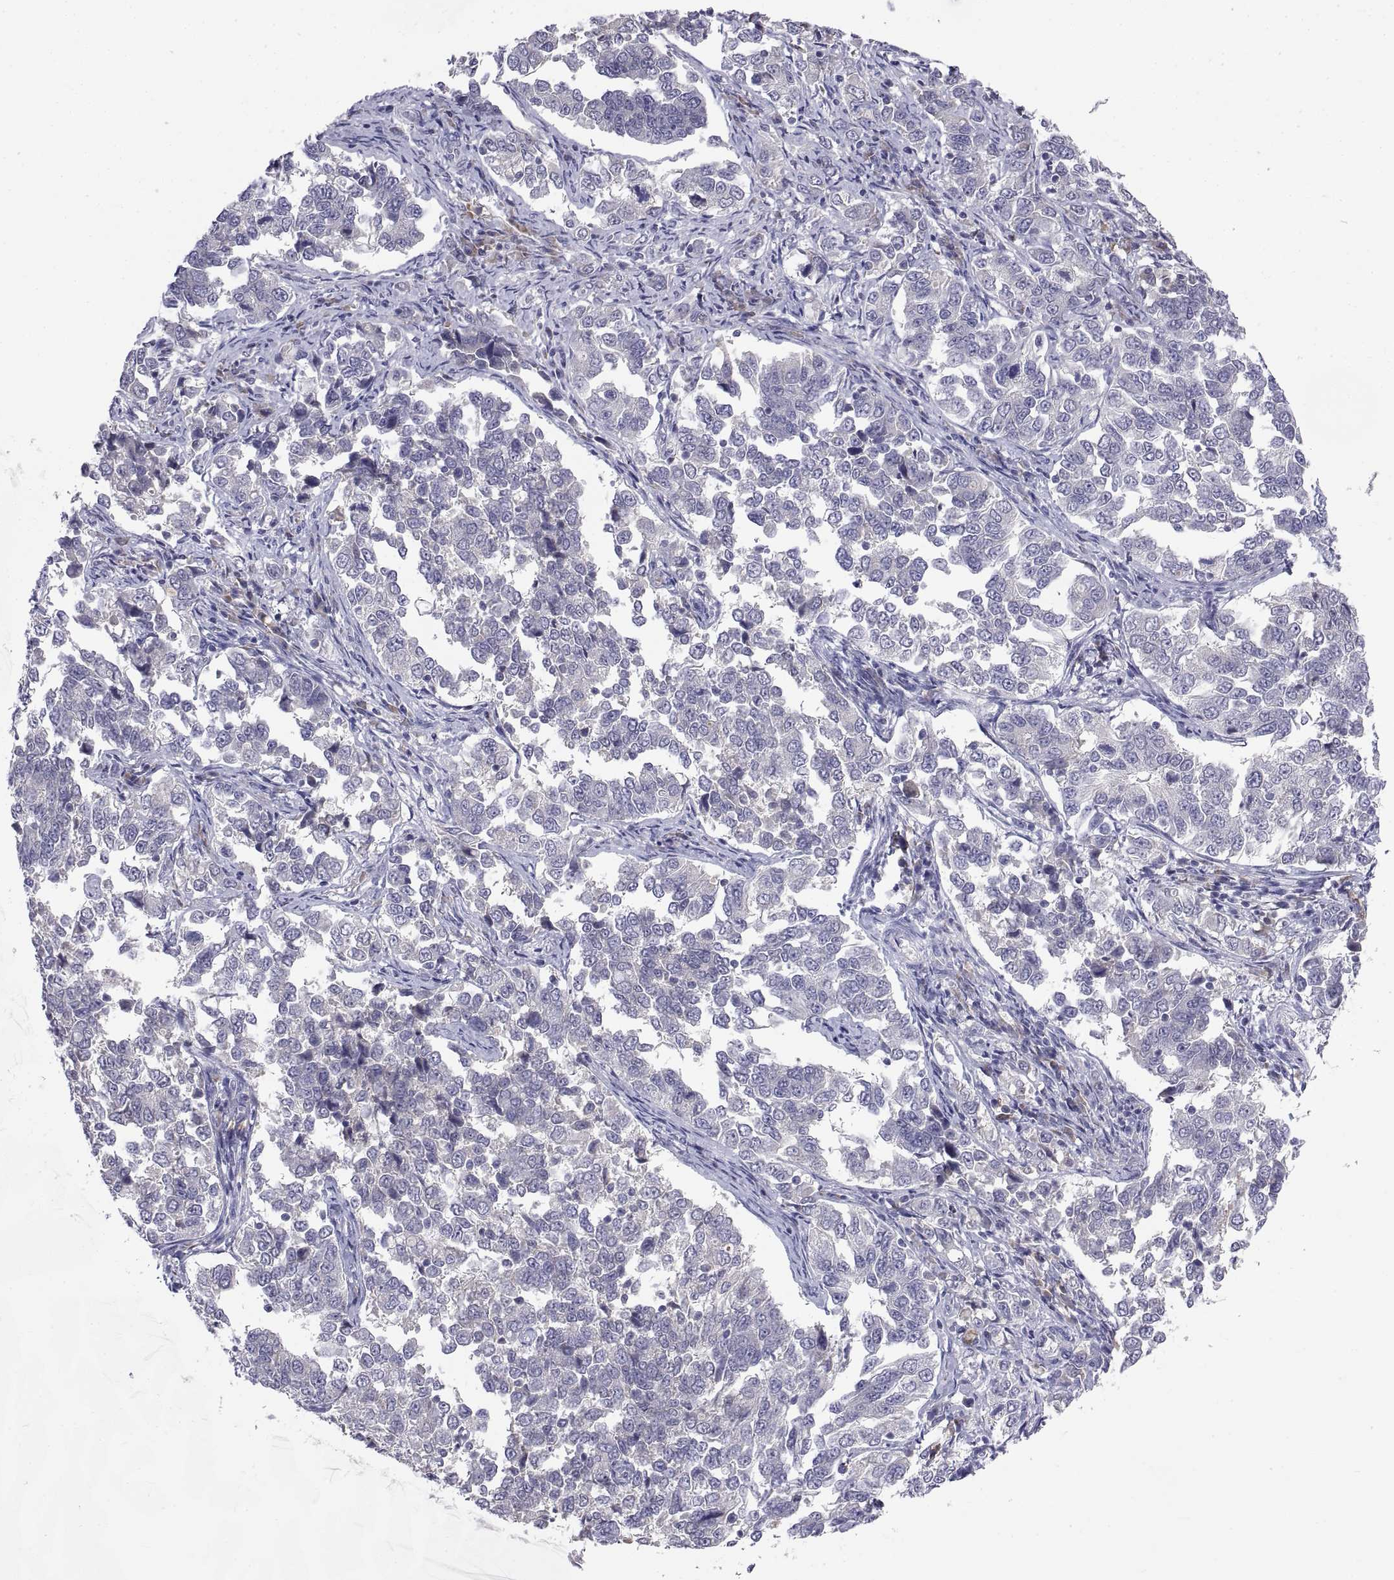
{"staining": {"intensity": "negative", "quantity": "none", "location": "none"}, "tissue": "endometrial cancer", "cell_type": "Tumor cells", "image_type": "cancer", "snomed": [{"axis": "morphology", "description": "Adenocarcinoma, NOS"}, {"axis": "topography", "description": "Endometrium"}], "caption": "The image displays no staining of tumor cells in endometrial cancer.", "gene": "PKP1", "patient": {"sex": "female", "age": 43}}